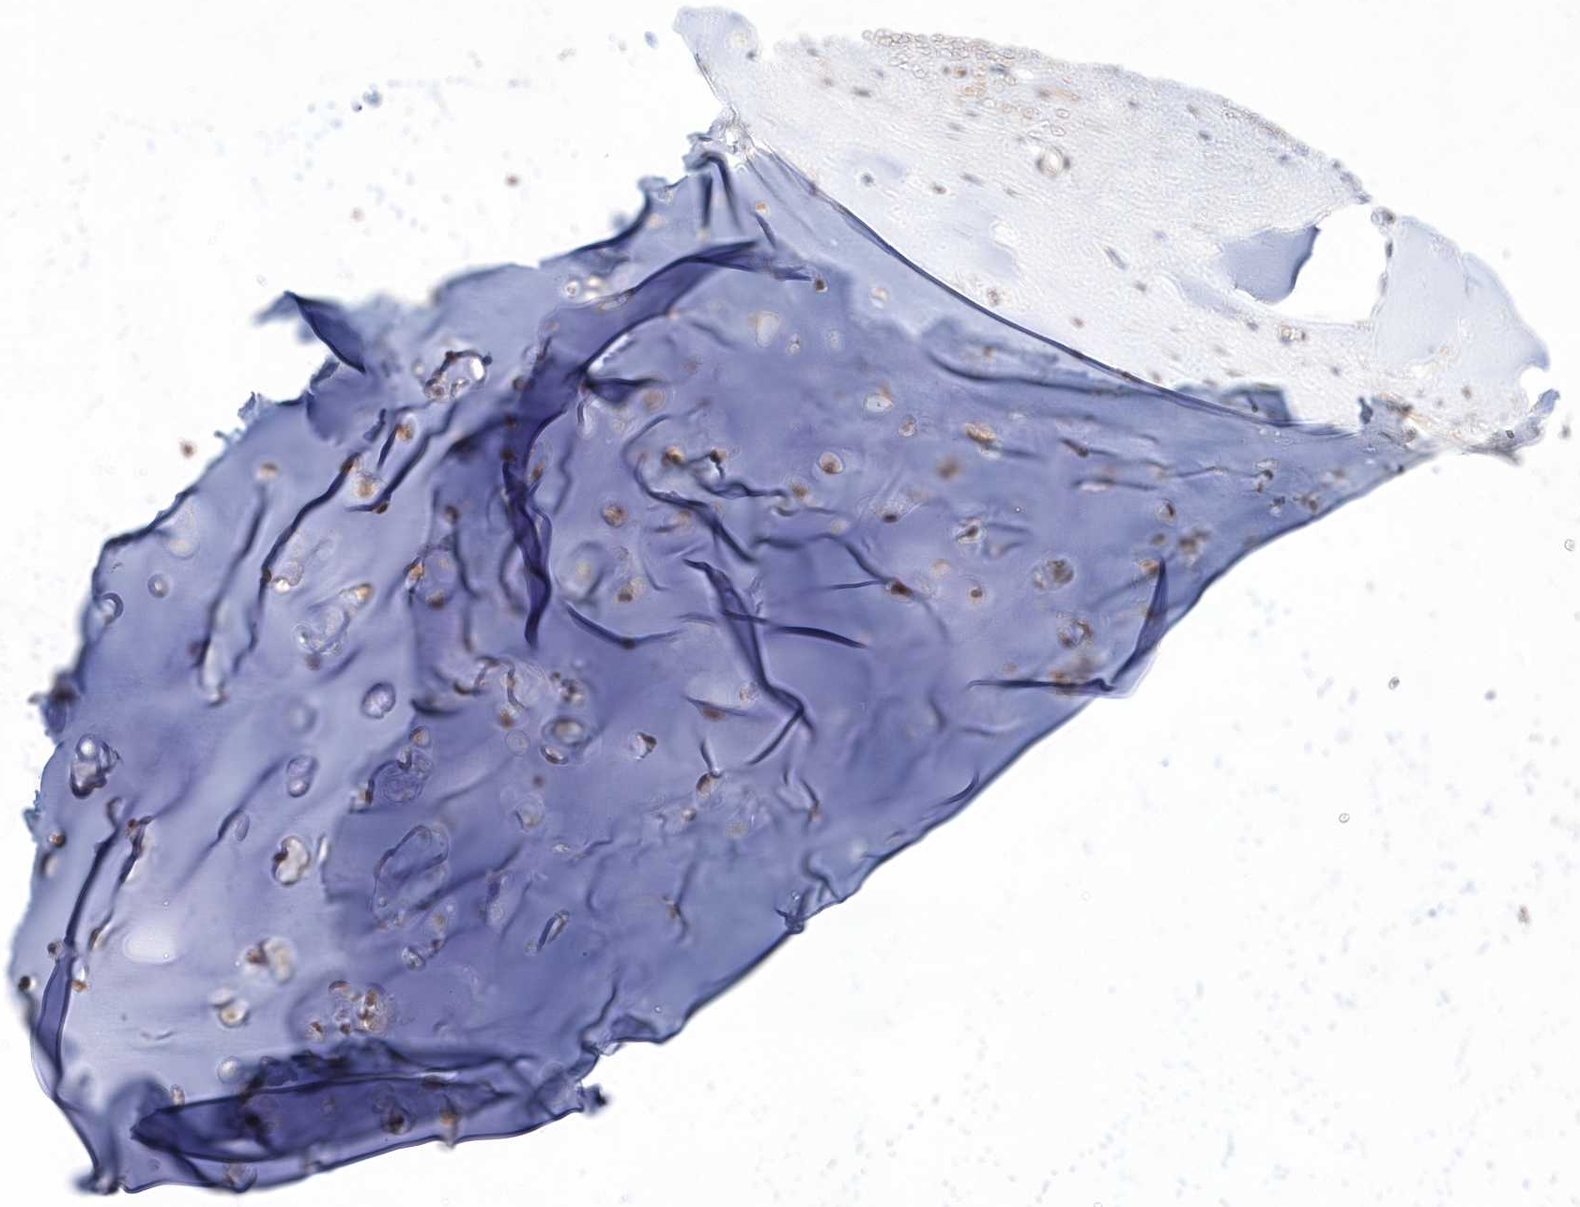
{"staining": {"intensity": "negative", "quantity": "none", "location": "none"}, "tissue": "adipose tissue", "cell_type": "Adipocytes", "image_type": "normal", "snomed": [{"axis": "morphology", "description": "Normal tissue, NOS"}, {"axis": "morphology", "description": "Basal cell carcinoma"}, {"axis": "topography", "description": "Cartilage tissue"}, {"axis": "topography", "description": "Nasopharynx"}, {"axis": "topography", "description": "Oral tissue"}], "caption": "A high-resolution image shows IHC staining of unremarkable adipose tissue, which demonstrates no significant staining in adipocytes.", "gene": "TSPEAR", "patient": {"sex": "female", "age": 77}}